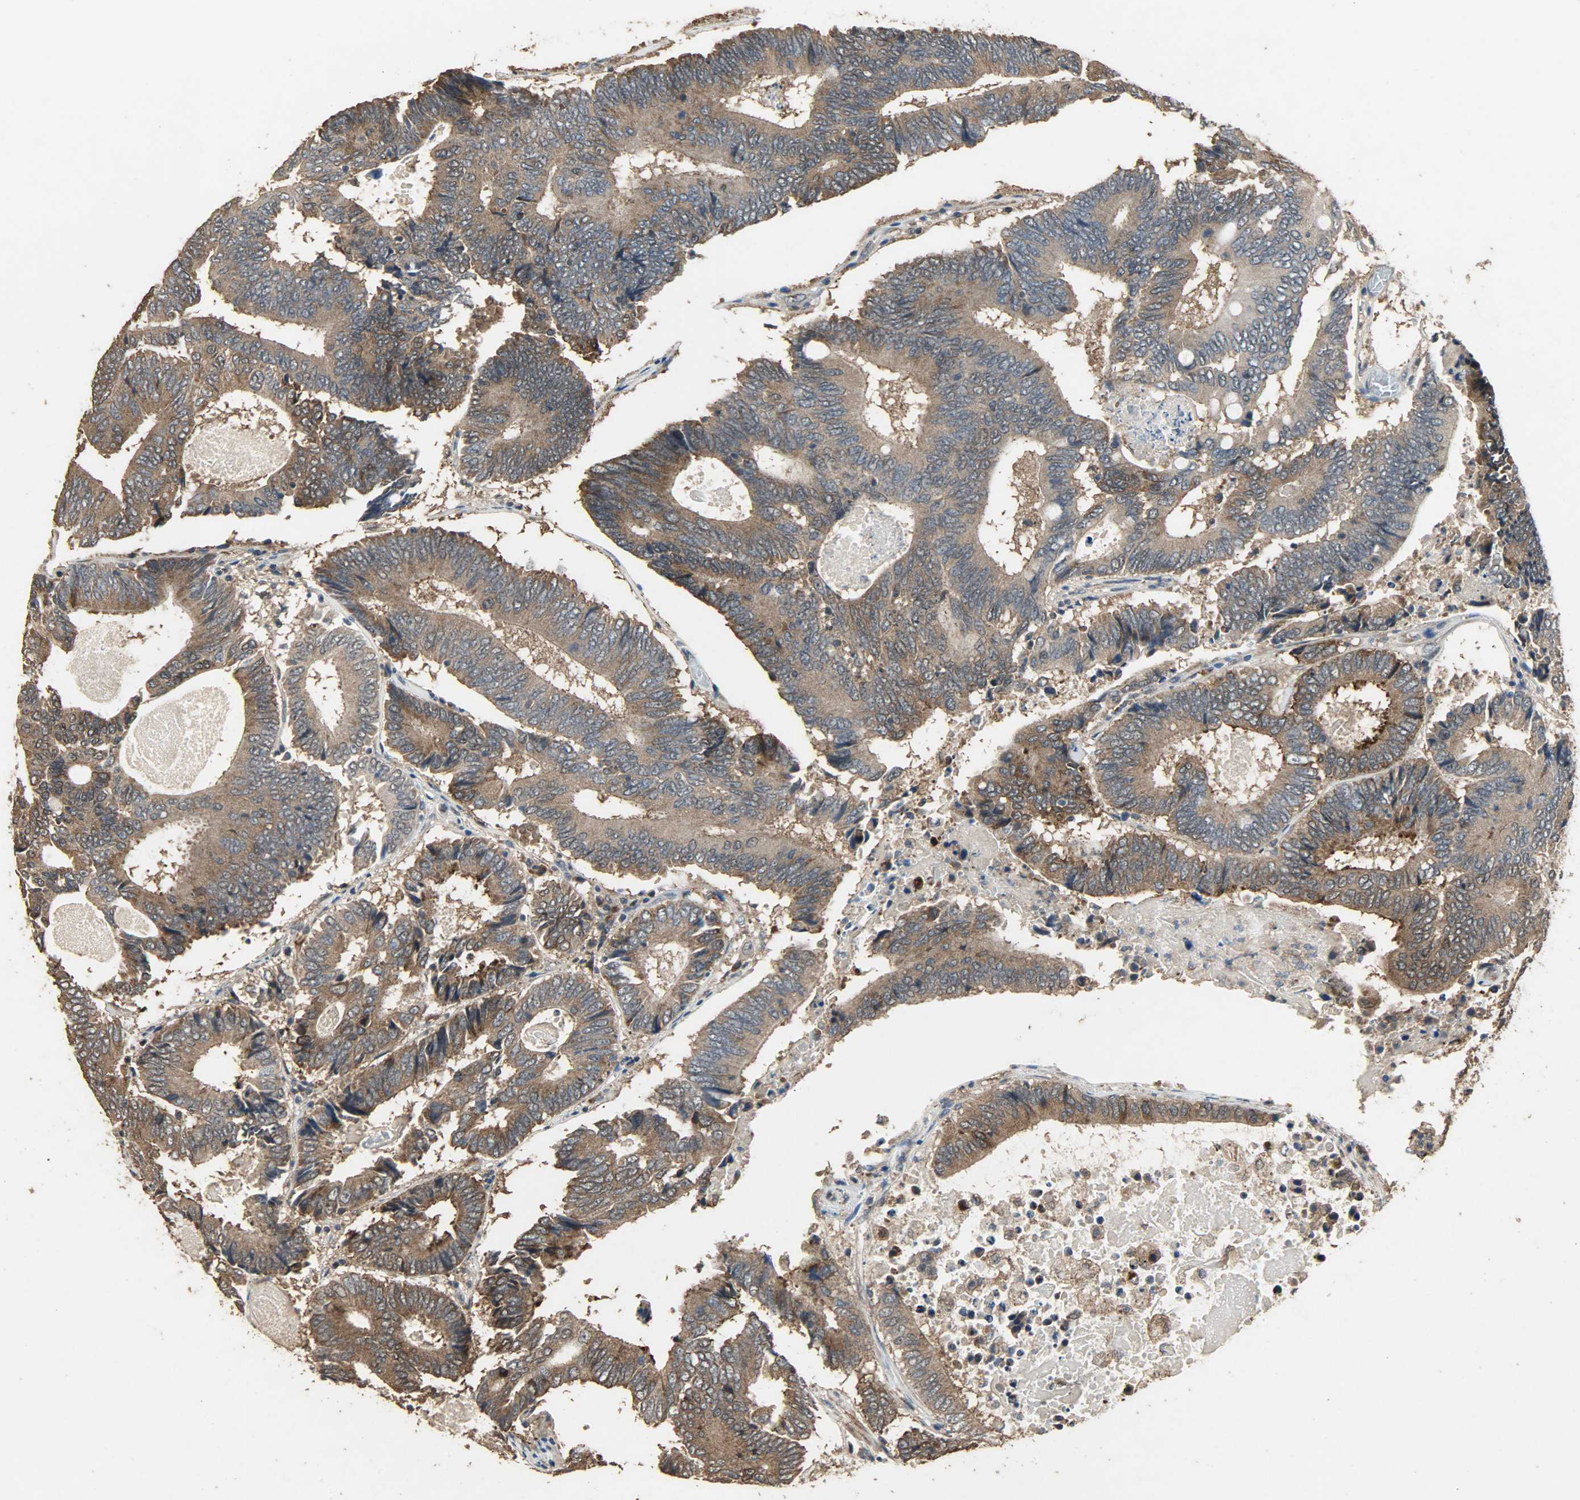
{"staining": {"intensity": "moderate", "quantity": ">75%", "location": "cytoplasmic/membranous"}, "tissue": "colorectal cancer", "cell_type": "Tumor cells", "image_type": "cancer", "snomed": [{"axis": "morphology", "description": "Adenocarcinoma, NOS"}, {"axis": "topography", "description": "Colon"}], "caption": "Immunohistochemistry (IHC) staining of colorectal cancer, which exhibits medium levels of moderate cytoplasmic/membranous positivity in approximately >75% of tumor cells indicating moderate cytoplasmic/membranous protein positivity. The staining was performed using DAB (brown) for protein detection and nuclei were counterstained in hematoxylin (blue).", "gene": "CDKN2C", "patient": {"sex": "female", "age": 78}}